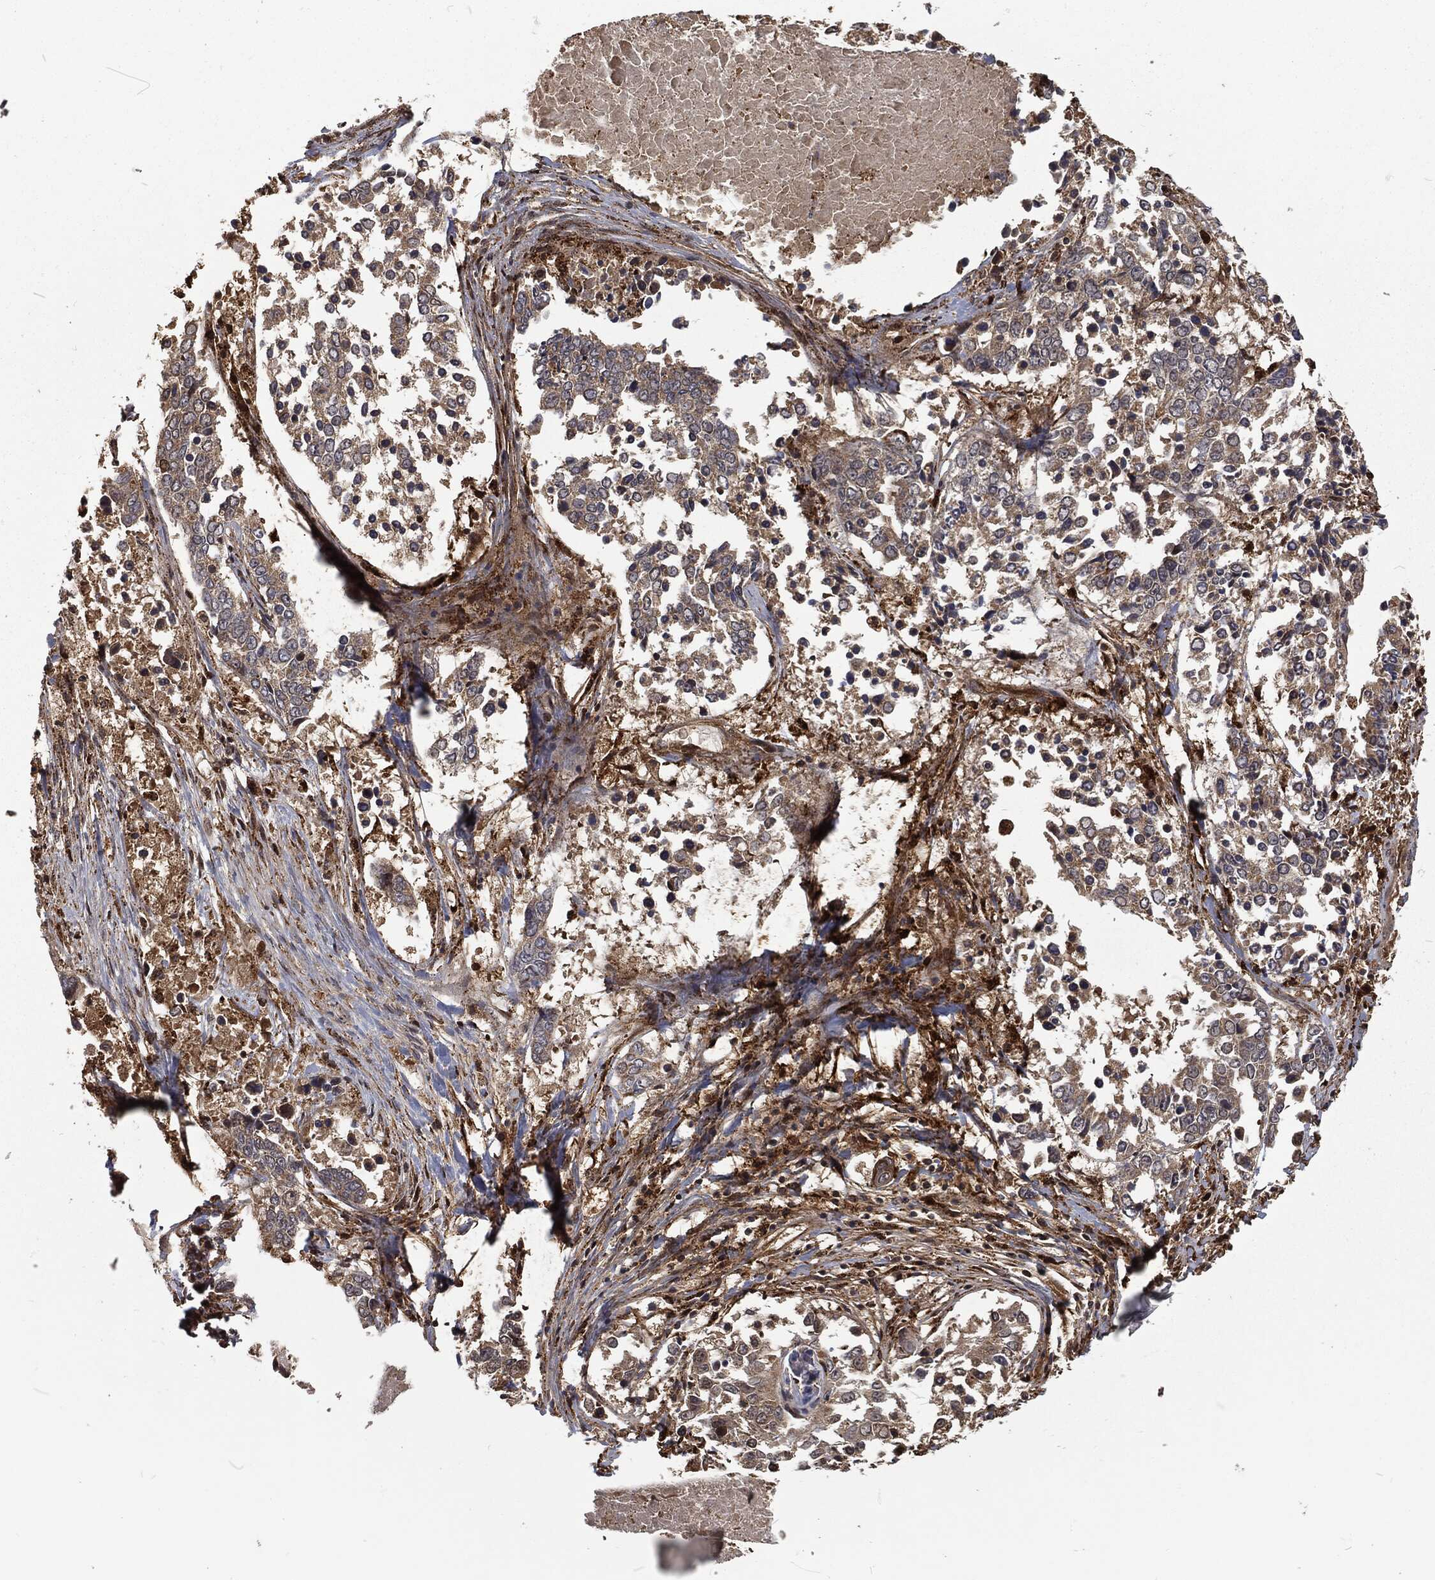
{"staining": {"intensity": "negative", "quantity": "none", "location": "none"}, "tissue": "lung cancer", "cell_type": "Tumor cells", "image_type": "cancer", "snomed": [{"axis": "morphology", "description": "Squamous cell carcinoma, NOS"}, {"axis": "topography", "description": "Lung"}], "caption": "This is a photomicrograph of IHC staining of squamous cell carcinoma (lung), which shows no staining in tumor cells.", "gene": "RFTN1", "patient": {"sex": "male", "age": 82}}